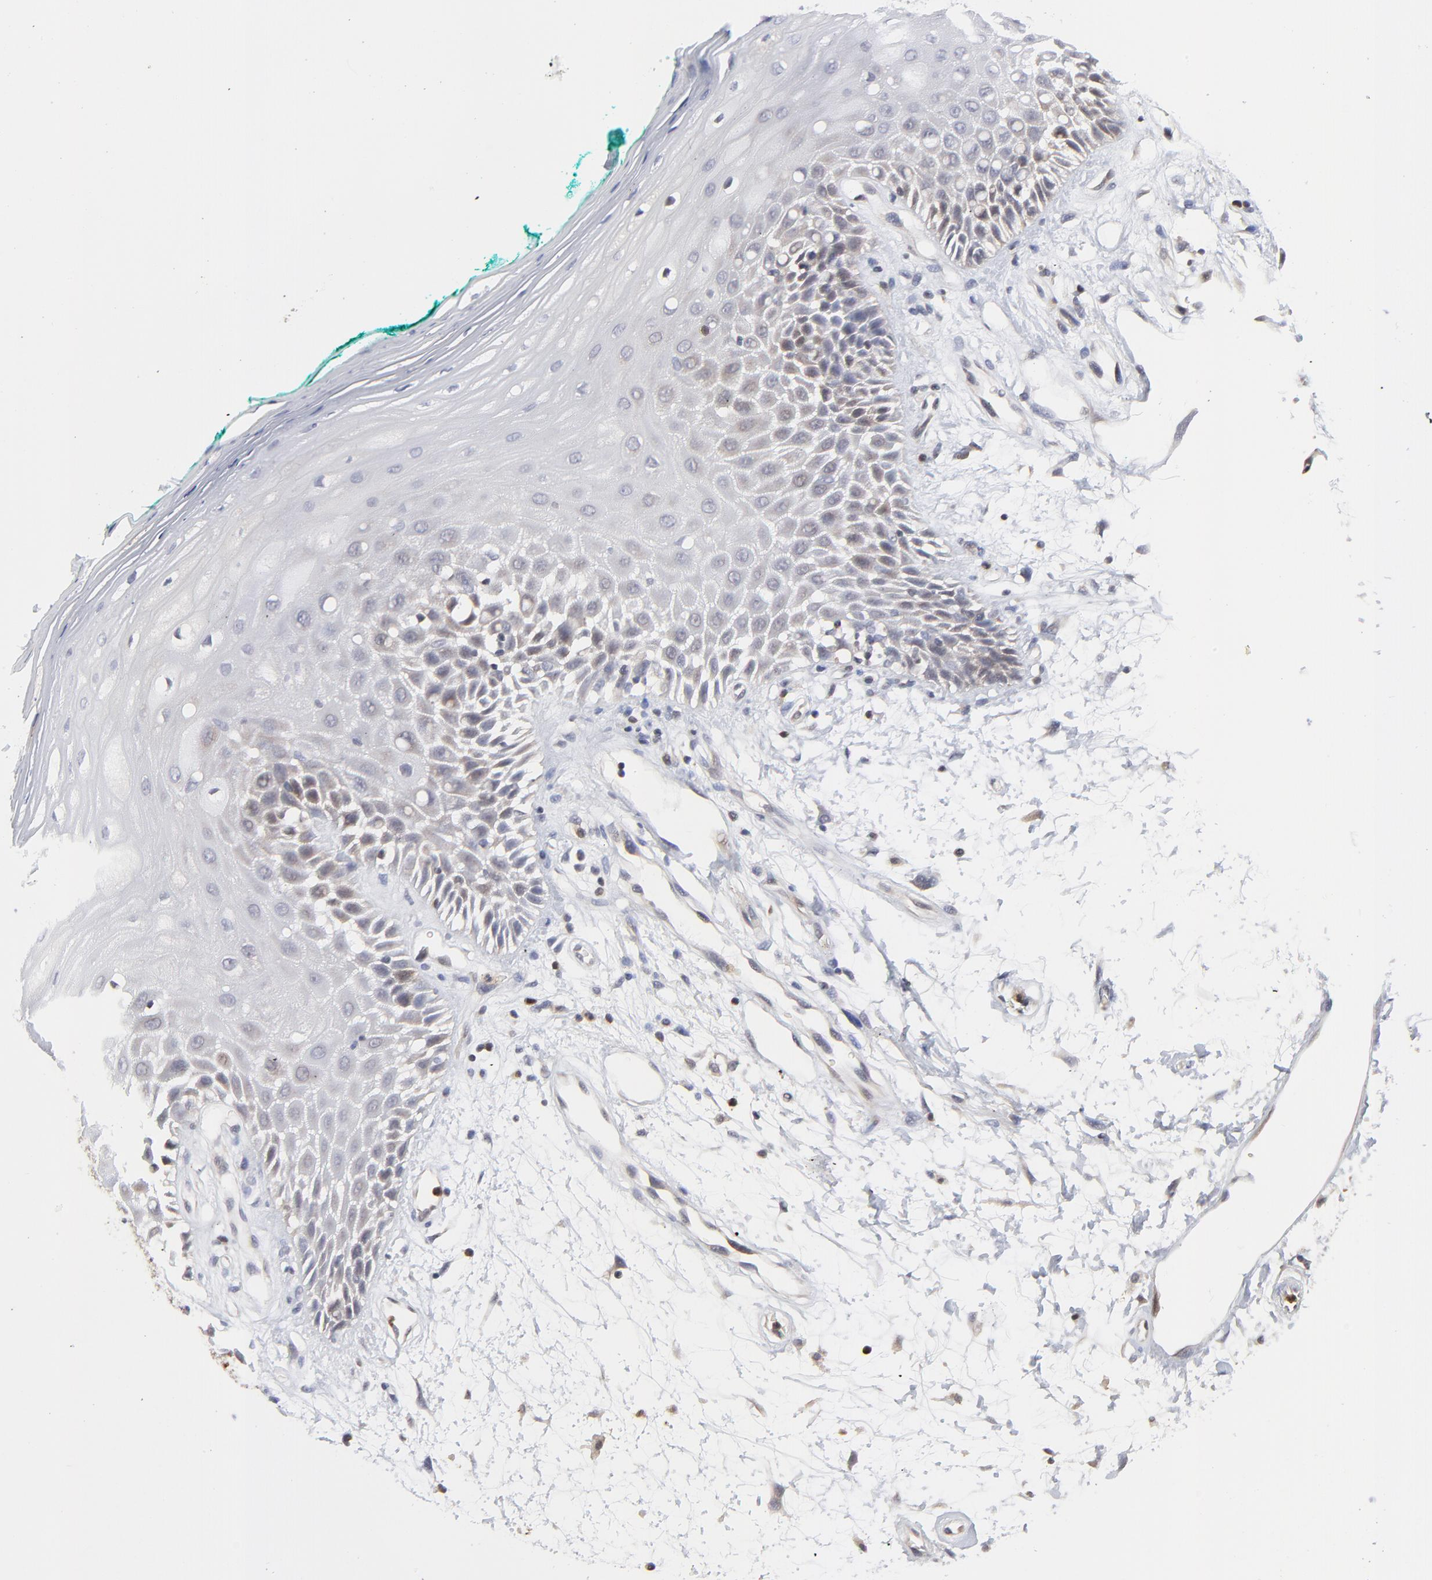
{"staining": {"intensity": "negative", "quantity": "none", "location": "none"}, "tissue": "oral mucosa", "cell_type": "Squamous epithelial cells", "image_type": "normal", "snomed": [{"axis": "morphology", "description": "Normal tissue, NOS"}, {"axis": "morphology", "description": "Squamous cell carcinoma, NOS"}, {"axis": "topography", "description": "Skeletal muscle"}, {"axis": "topography", "description": "Oral tissue"}, {"axis": "topography", "description": "Head-Neck"}], "caption": "A histopathology image of oral mucosa stained for a protein shows no brown staining in squamous epithelial cells.", "gene": "CASP3", "patient": {"sex": "female", "age": 84}}